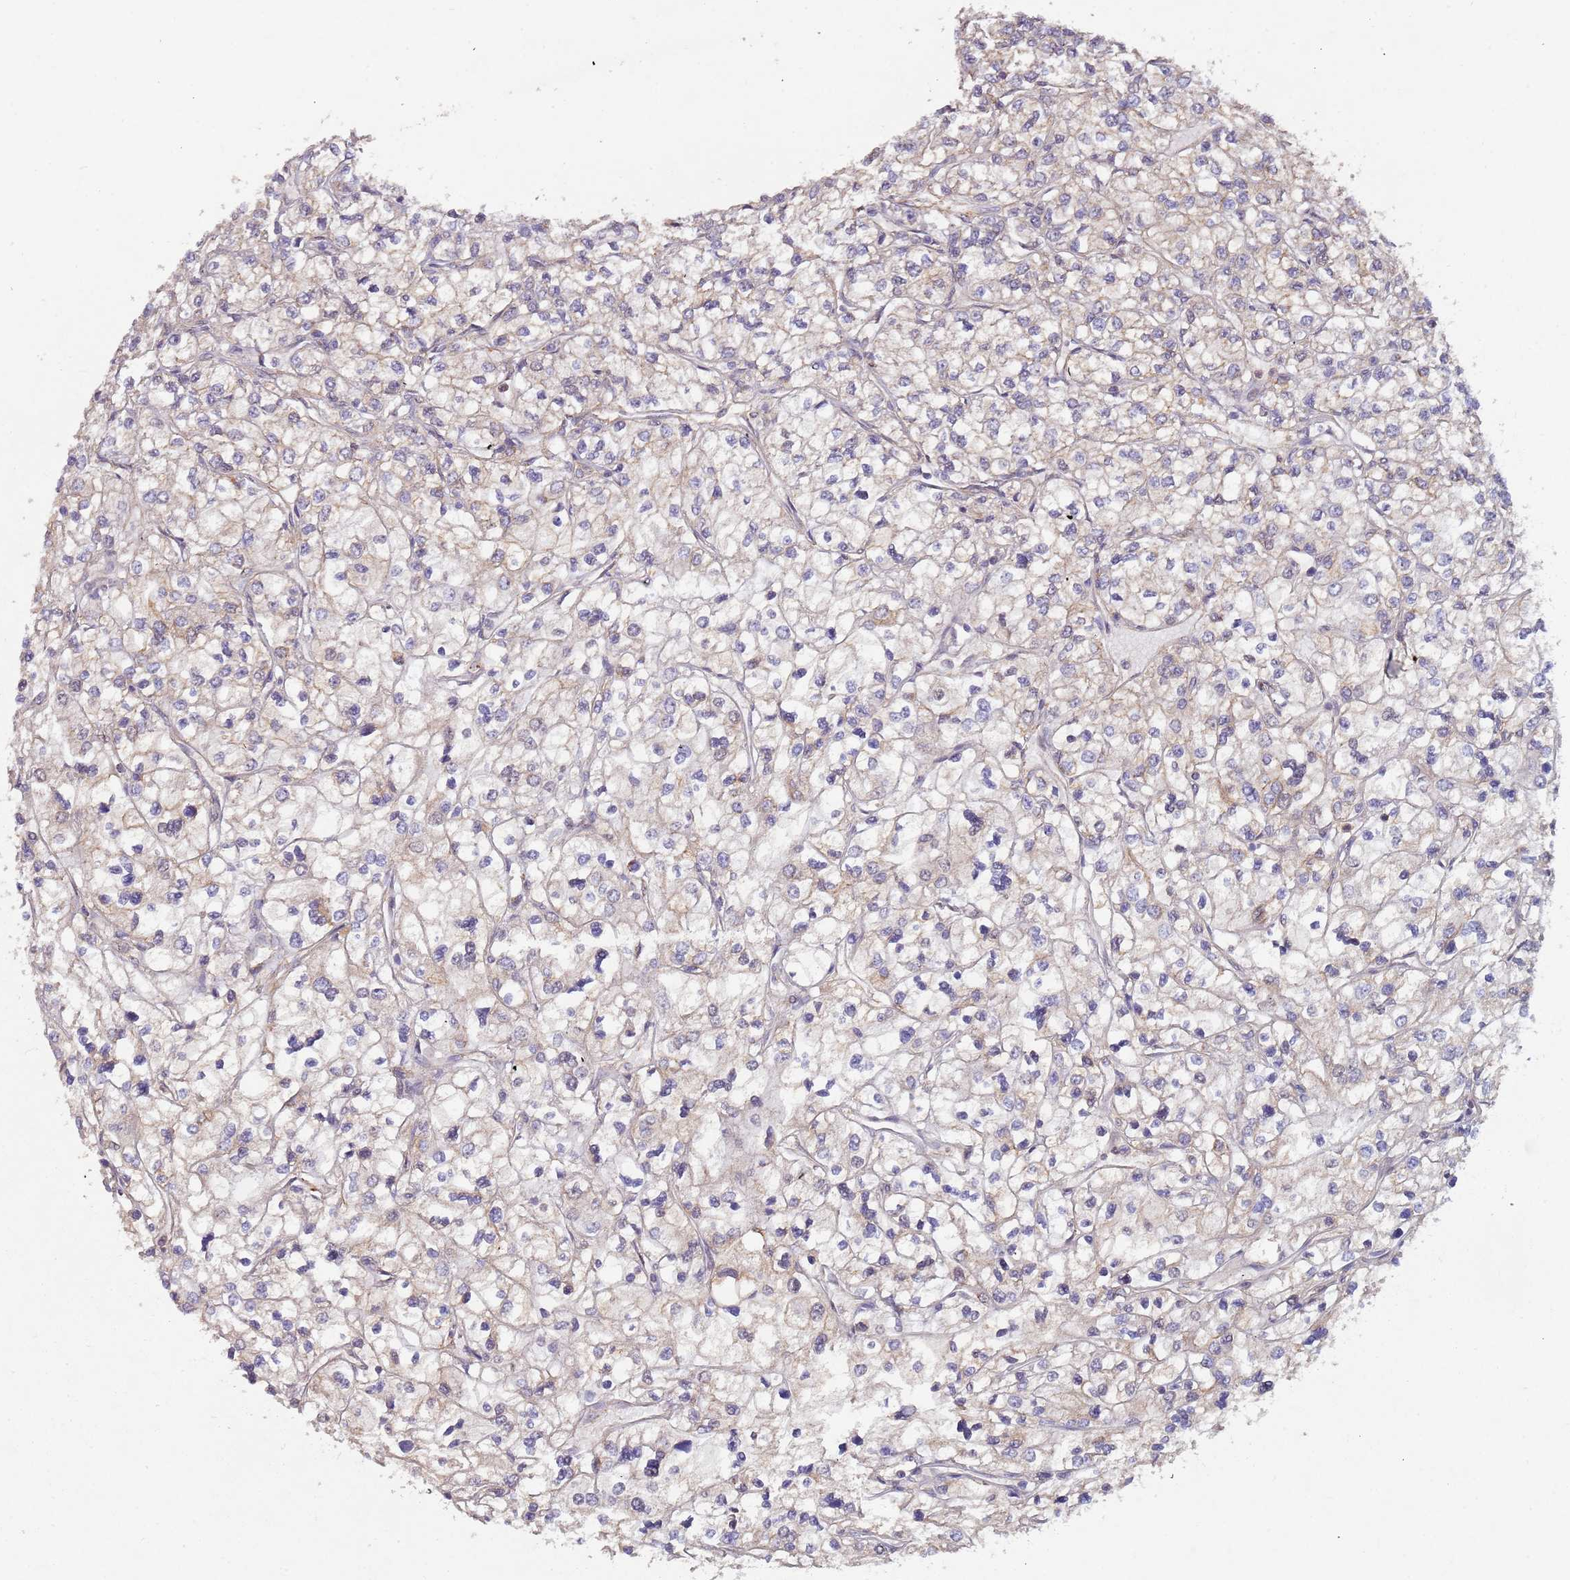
{"staining": {"intensity": "moderate", "quantity": "25%-75%", "location": "cytoplasmic/membranous"}, "tissue": "renal cancer", "cell_type": "Tumor cells", "image_type": "cancer", "snomed": [{"axis": "morphology", "description": "Adenocarcinoma, NOS"}, {"axis": "topography", "description": "Kidney"}], "caption": "High-power microscopy captured an IHC micrograph of renal cancer (adenocarcinoma), revealing moderate cytoplasmic/membranous expression in approximately 25%-75% of tumor cells. Nuclei are stained in blue.", "gene": "KANSL1L", "patient": {"sex": "male", "age": 80}}